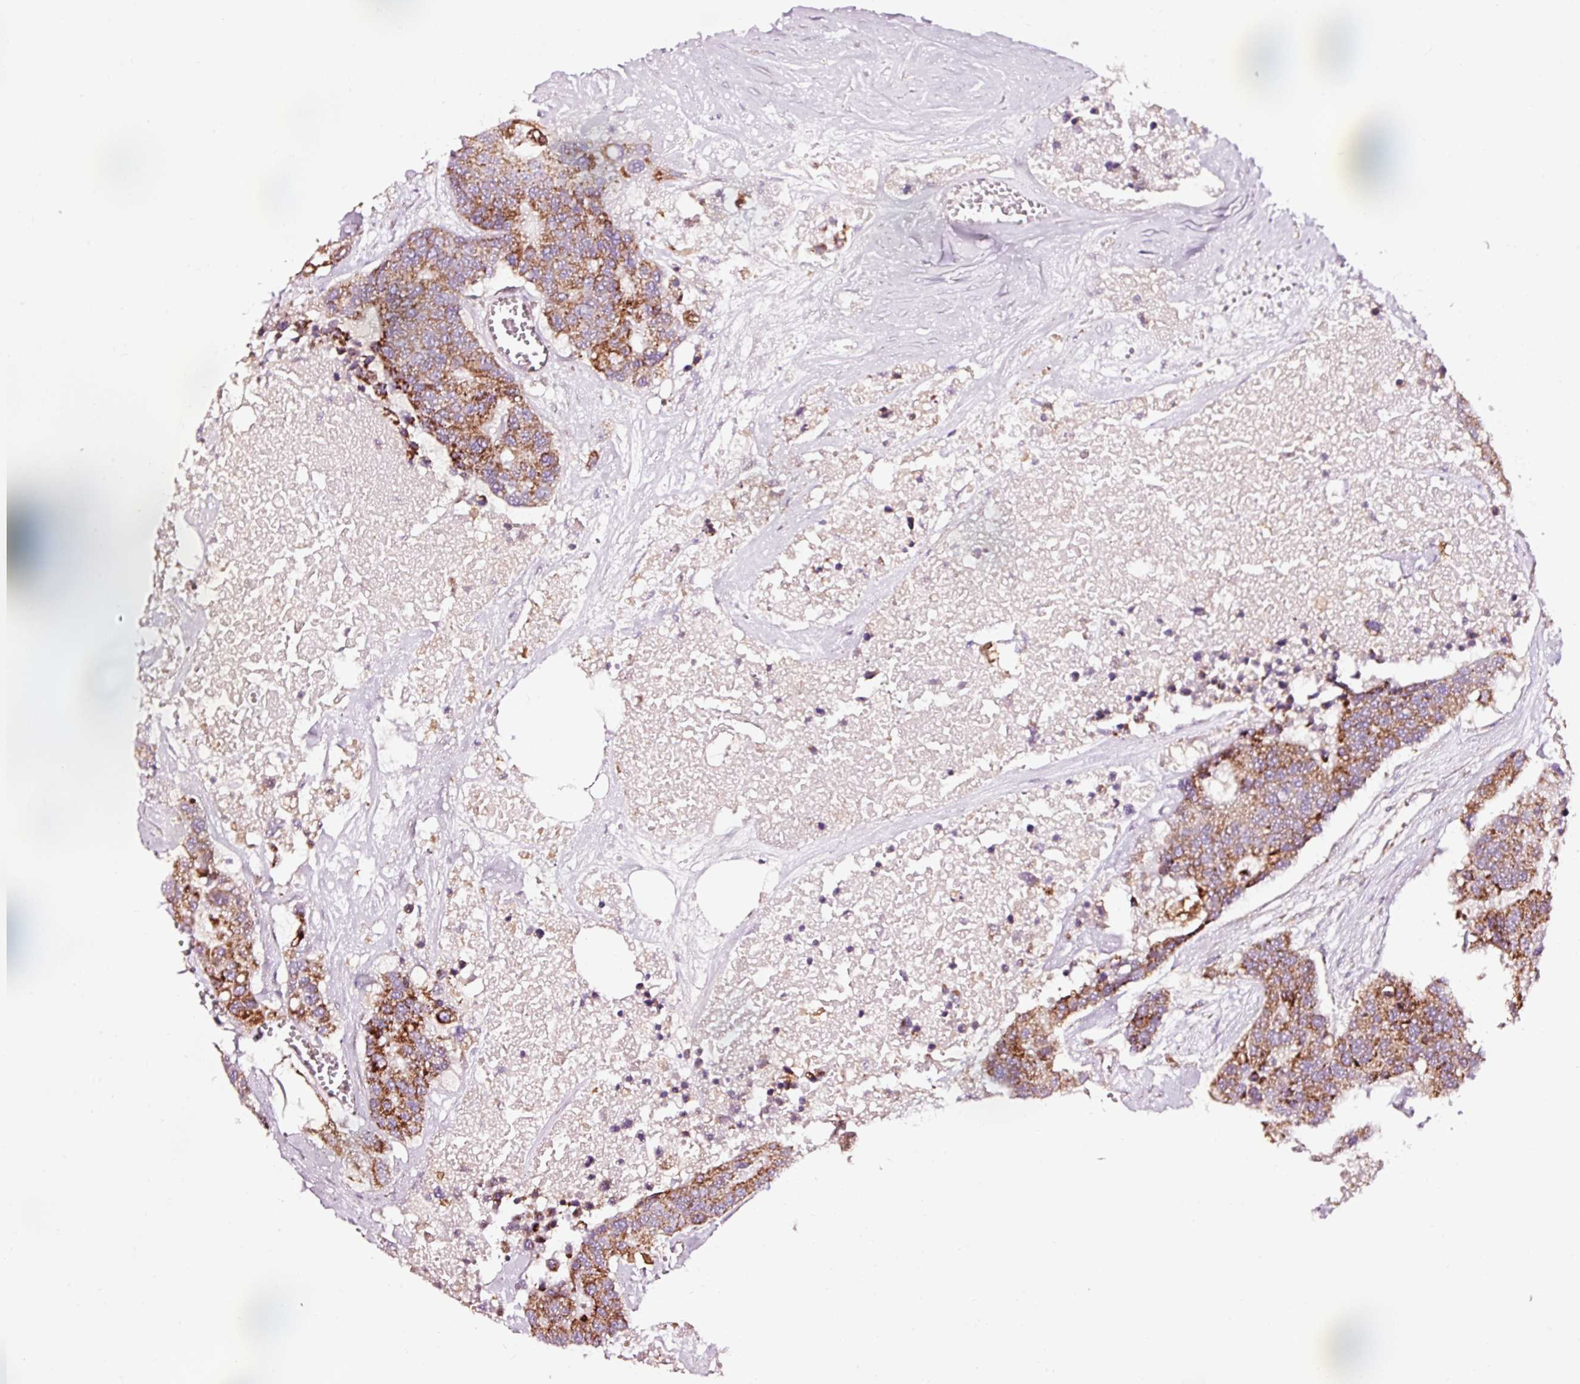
{"staining": {"intensity": "moderate", "quantity": ">75%", "location": "cytoplasmic/membranous"}, "tissue": "colorectal cancer", "cell_type": "Tumor cells", "image_type": "cancer", "snomed": [{"axis": "morphology", "description": "Adenocarcinoma, NOS"}, {"axis": "topography", "description": "Colon"}], "caption": "This is a micrograph of immunohistochemistry (IHC) staining of colorectal cancer (adenocarcinoma), which shows moderate staining in the cytoplasmic/membranous of tumor cells.", "gene": "TPM1", "patient": {"sex": "male", "age": 77}}